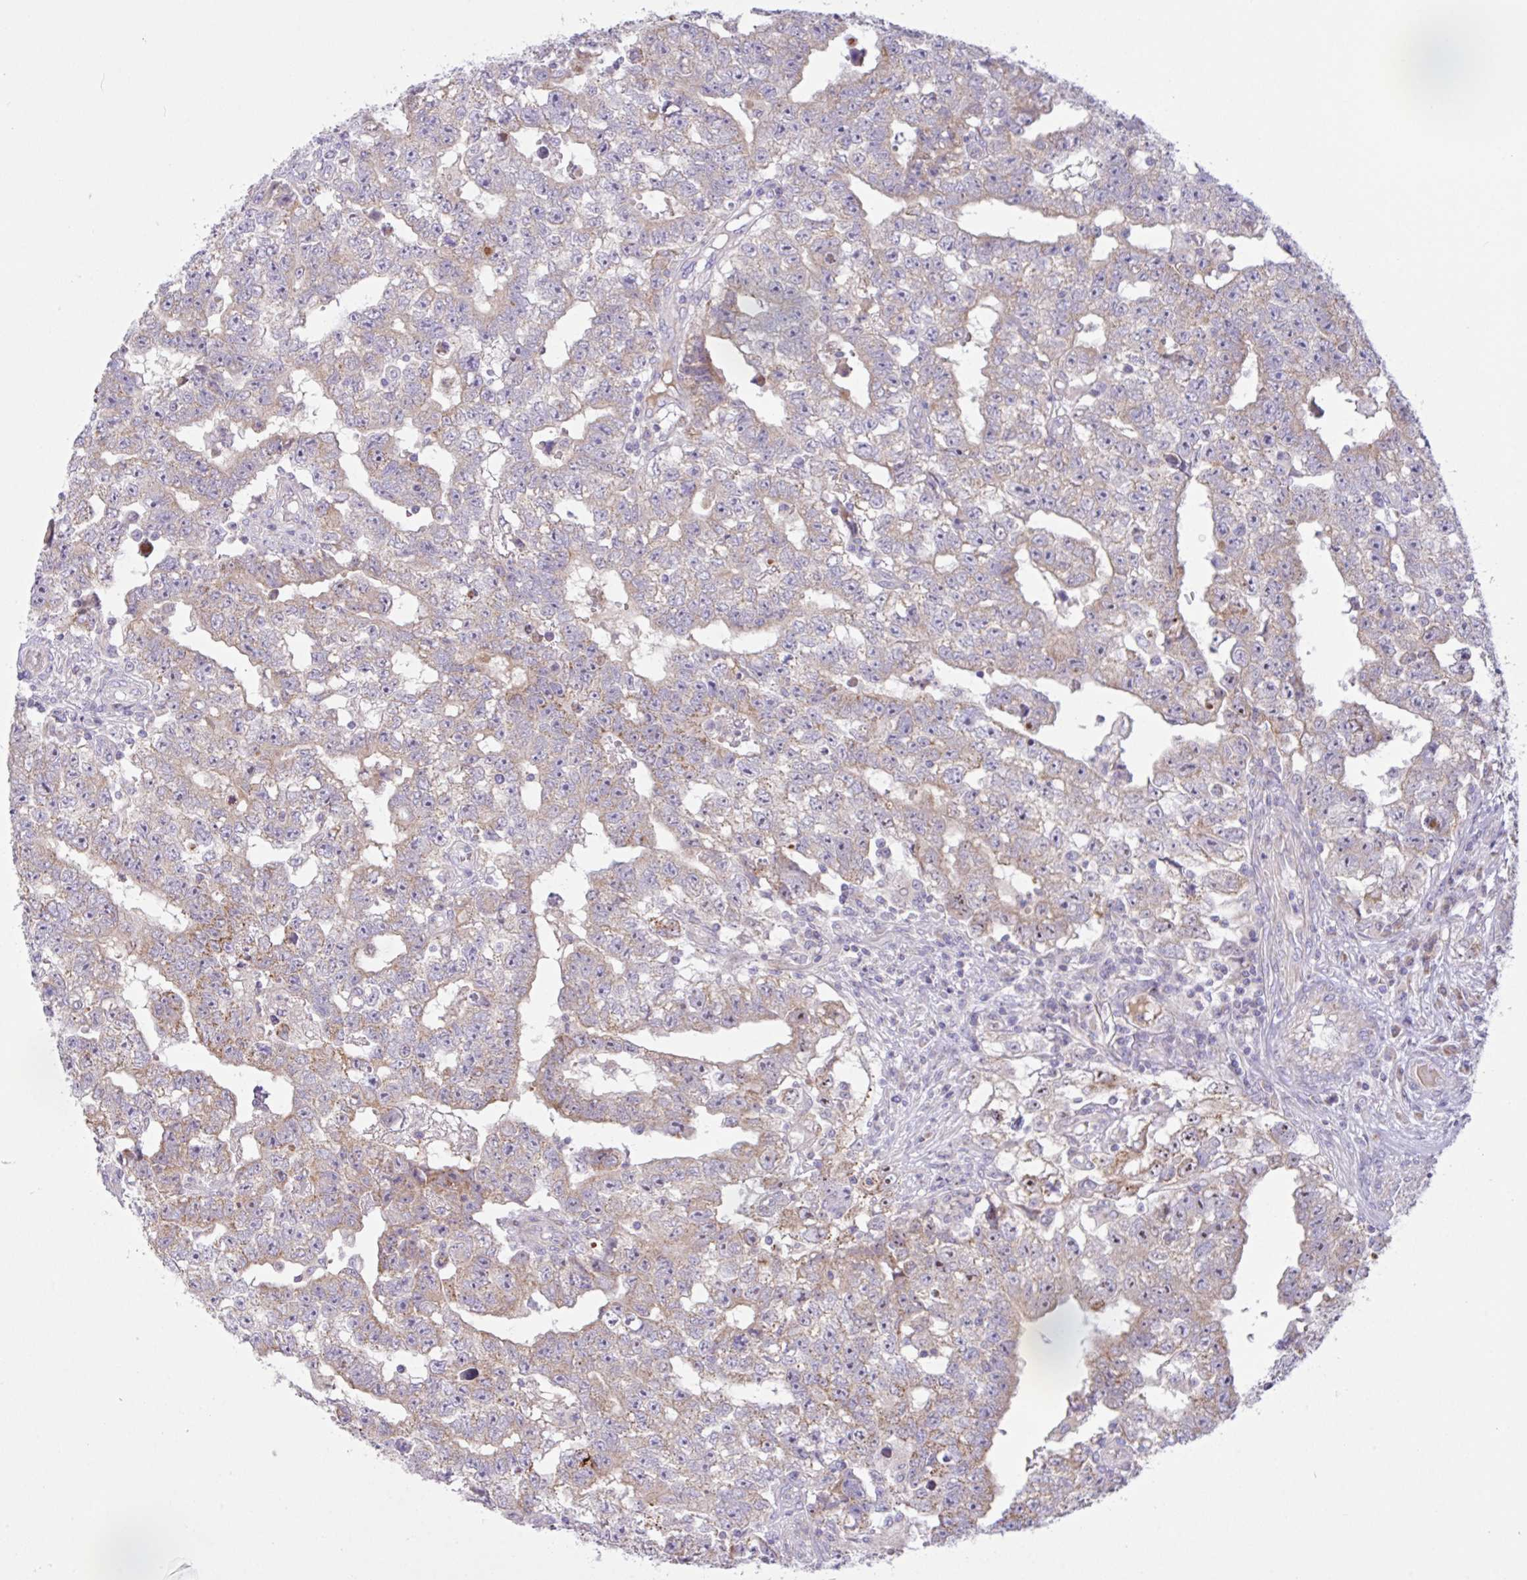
{"staining": {"intensity": "moderate", "quantity": "25%-75%", "location": "cytoplasmic/membranous"}, "tissue": "testis cancer", "cell_type": "Tumor cells", "image_type": "cancer", "snomed": [{"axis": "morphology", "description": "Carcinoma, Embryonal, NOS"}, {"axis": "topography", "description": "Testis"}], "caption": "Embryonal carcinoma (testis) tissue shows moderate cytoplasmic/membranous positivity in about 25%-75% of tumor cells, visualized by immunohistochemistry. The protein is stained brown, and the nuclei are stained in blue (DAB (3,3'-diaminobenzidine) IHC with brightfield microscopy, high magnification).", "gene": "CHDH", "patient": {"sex": "male", "age": 25}}